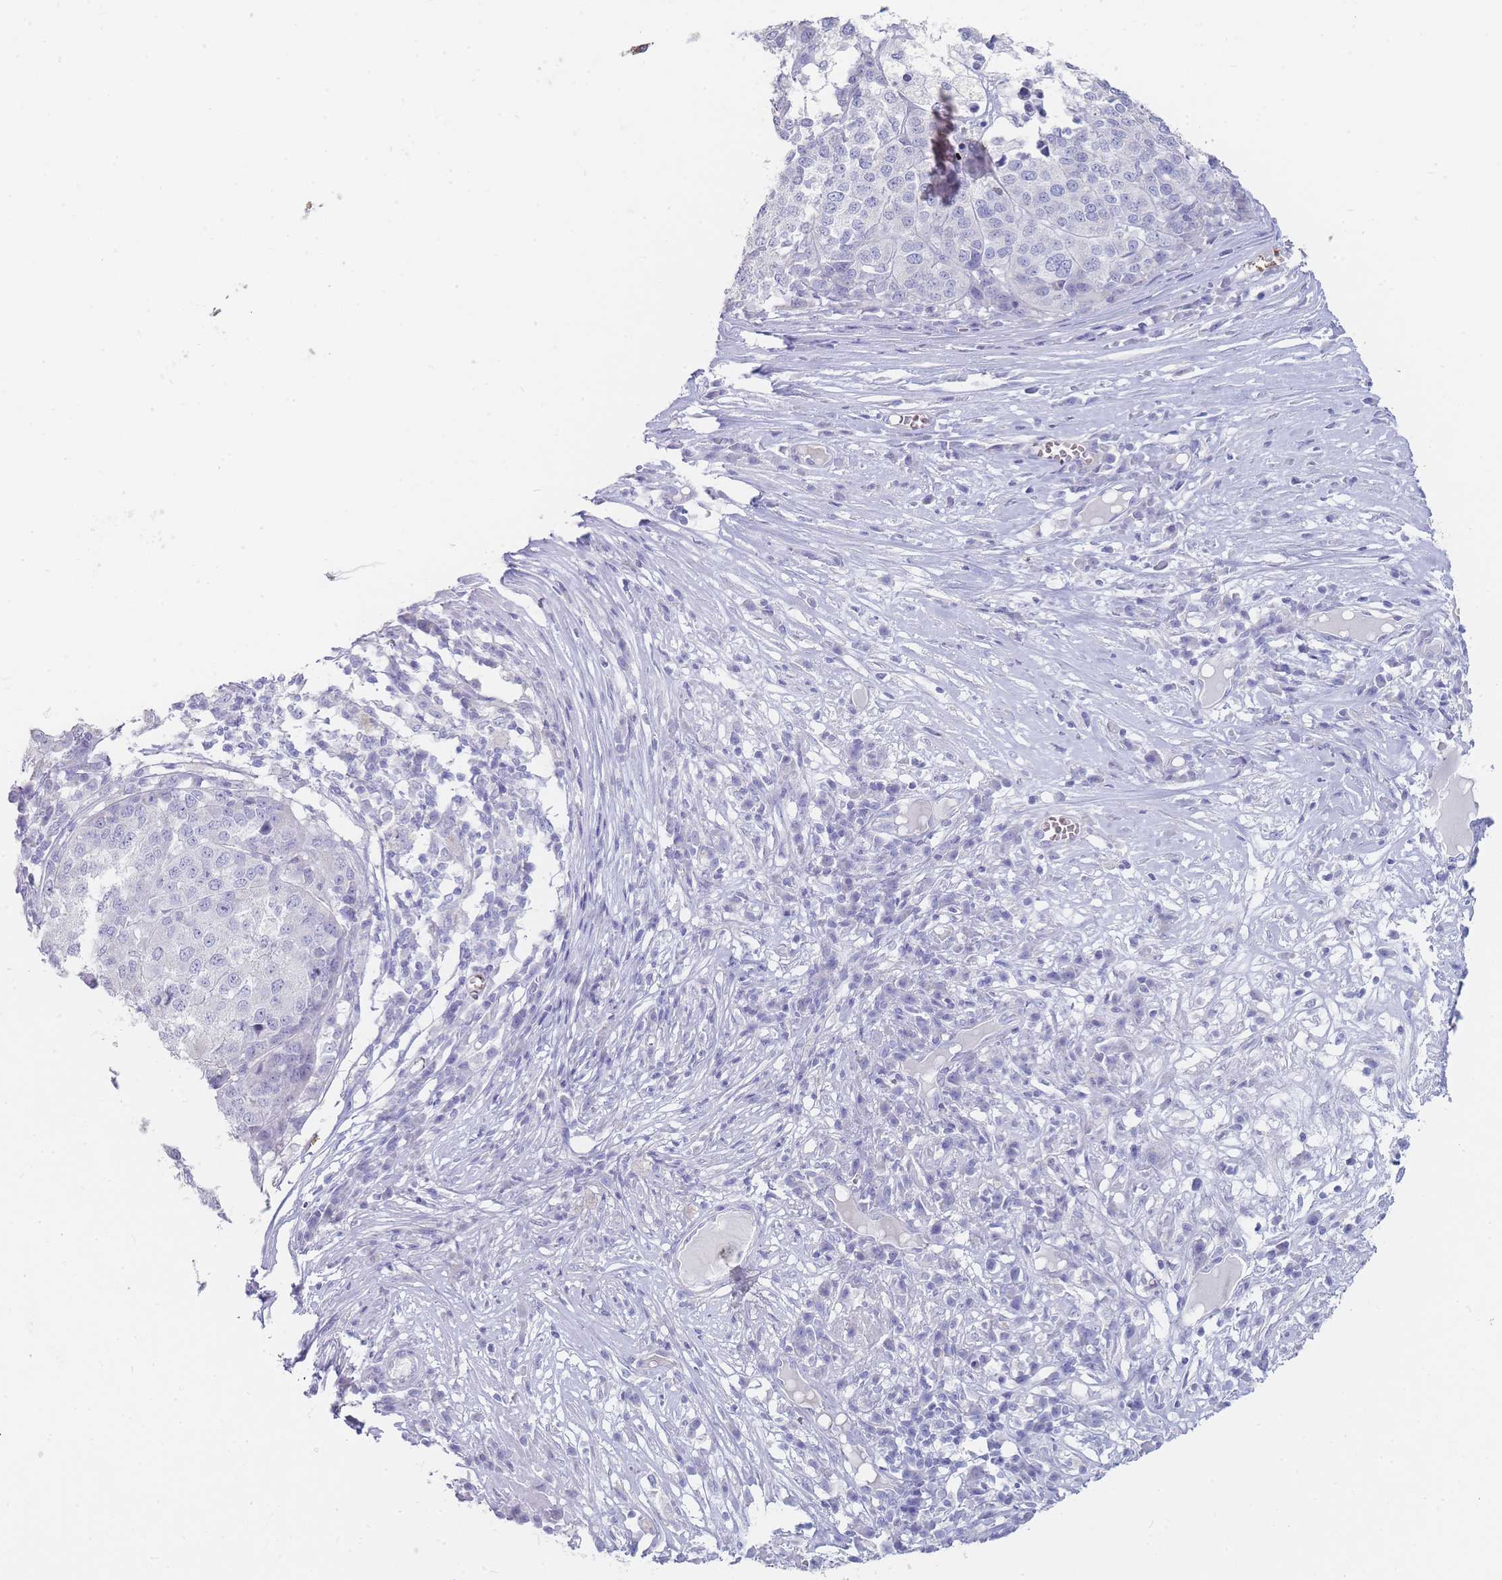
{"staining": {"intensity": "negative", "quantity": "none", "location": "none"}, "tissue": "melanoma", "cell_type": "Tumor cells", "image_type": "cancer", "snomed": [{"axis": "morphology", "description": "Malignant melanoma, Metastatic site"}, {"axis": "topography", "description": "Lymph node"}], "caption": "Melanoma stained for a protein using IHC shows no staining tumor cells.", "gene": "HBG2", "patient": {"sex": "male", "age": 44}}